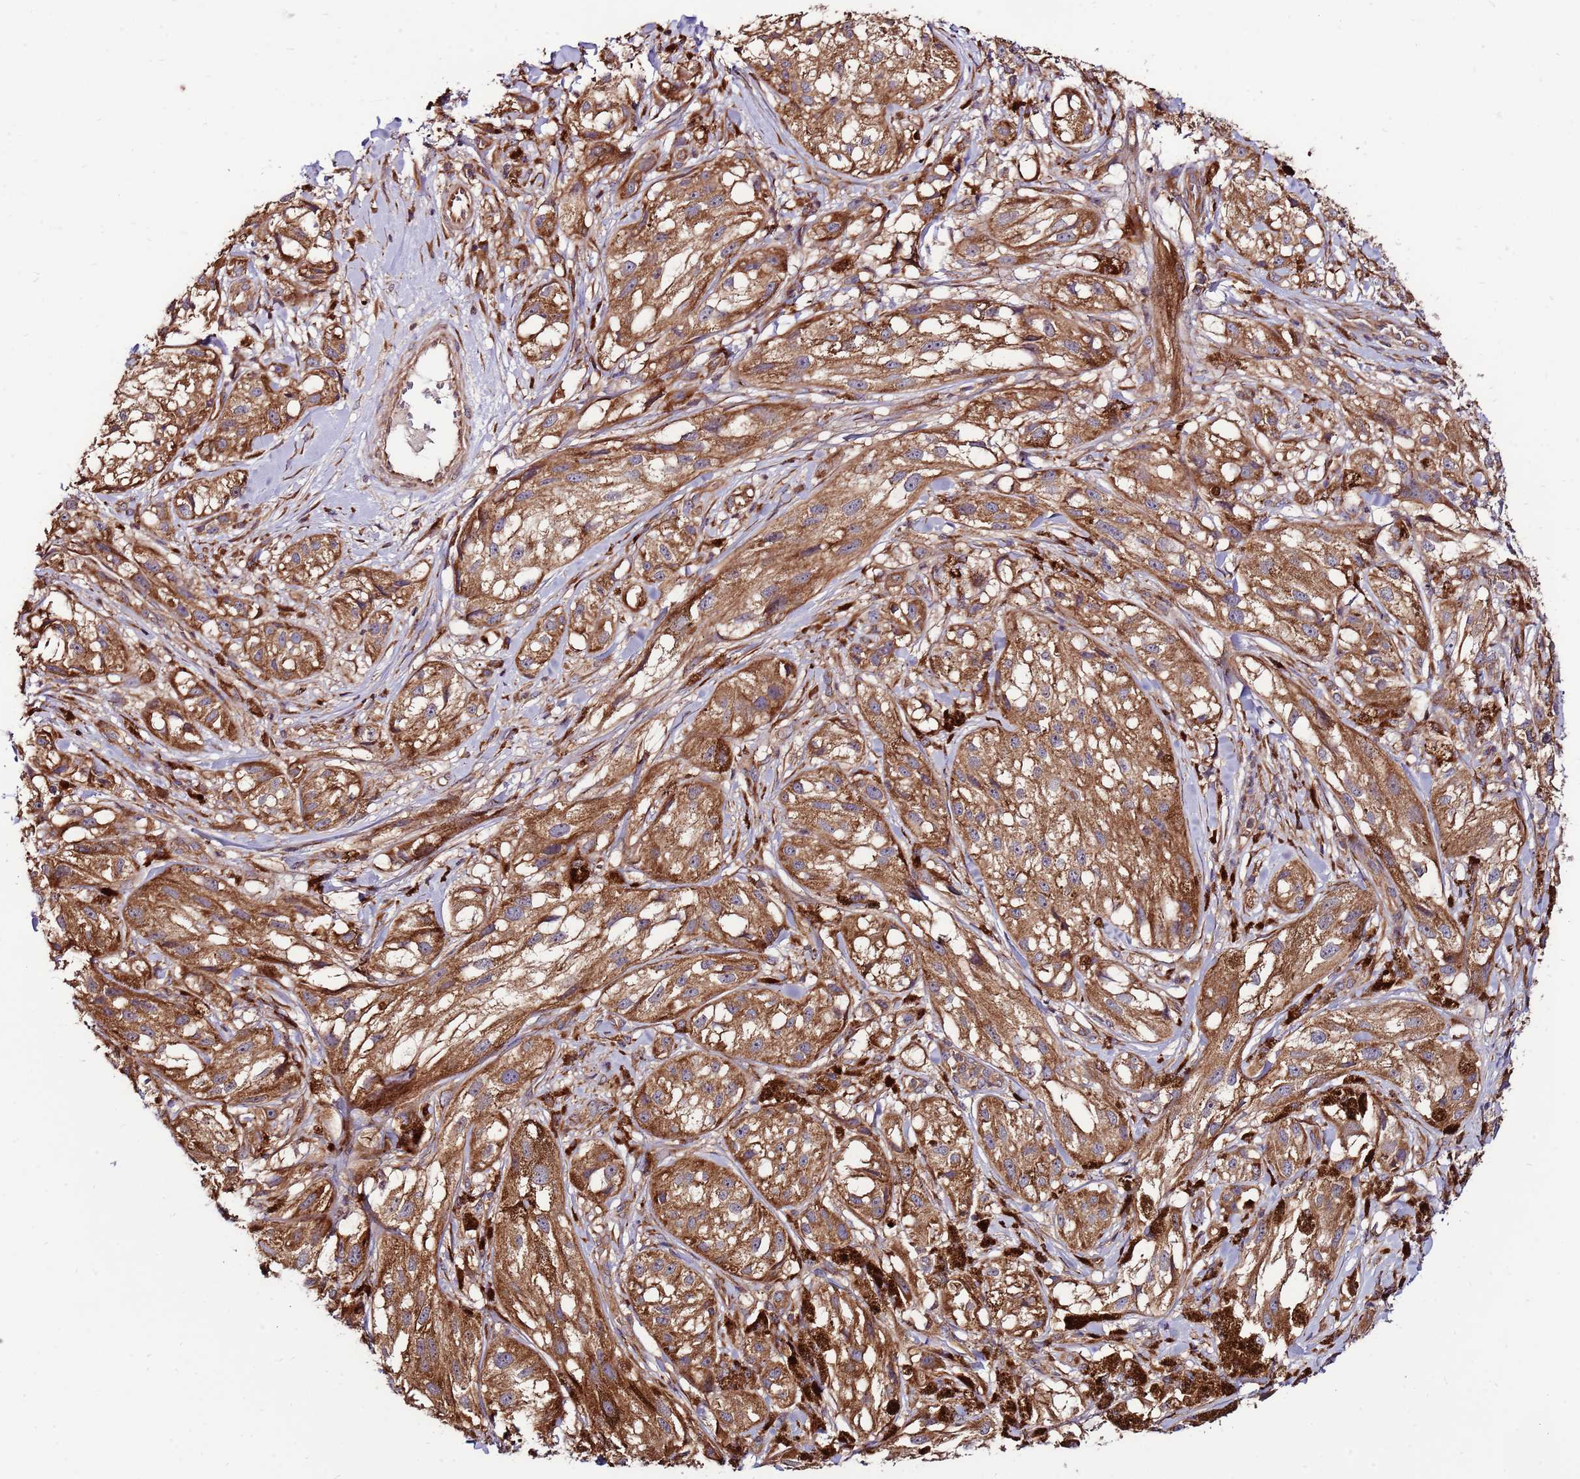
{"staining": {"intensity": "moderate", "quantity": ">75%", "location": "cytoplasmic/membranous"}, "tissue": "melanoma", "cell_type": "Tumor cells", "image_type": "cancer", "snomed": [{"axis": "morphology", "description": "Malignant melanoma, NOS"}, {"axis": "topography", "description": "Skin"}], "caption": "Melanoma tissue exhibits moderate cytoplasmic/membranous staining in approximately >75% of tumor cells", "gene": "SLC44A5", "patient": {"sex": "male", "age": 88}}